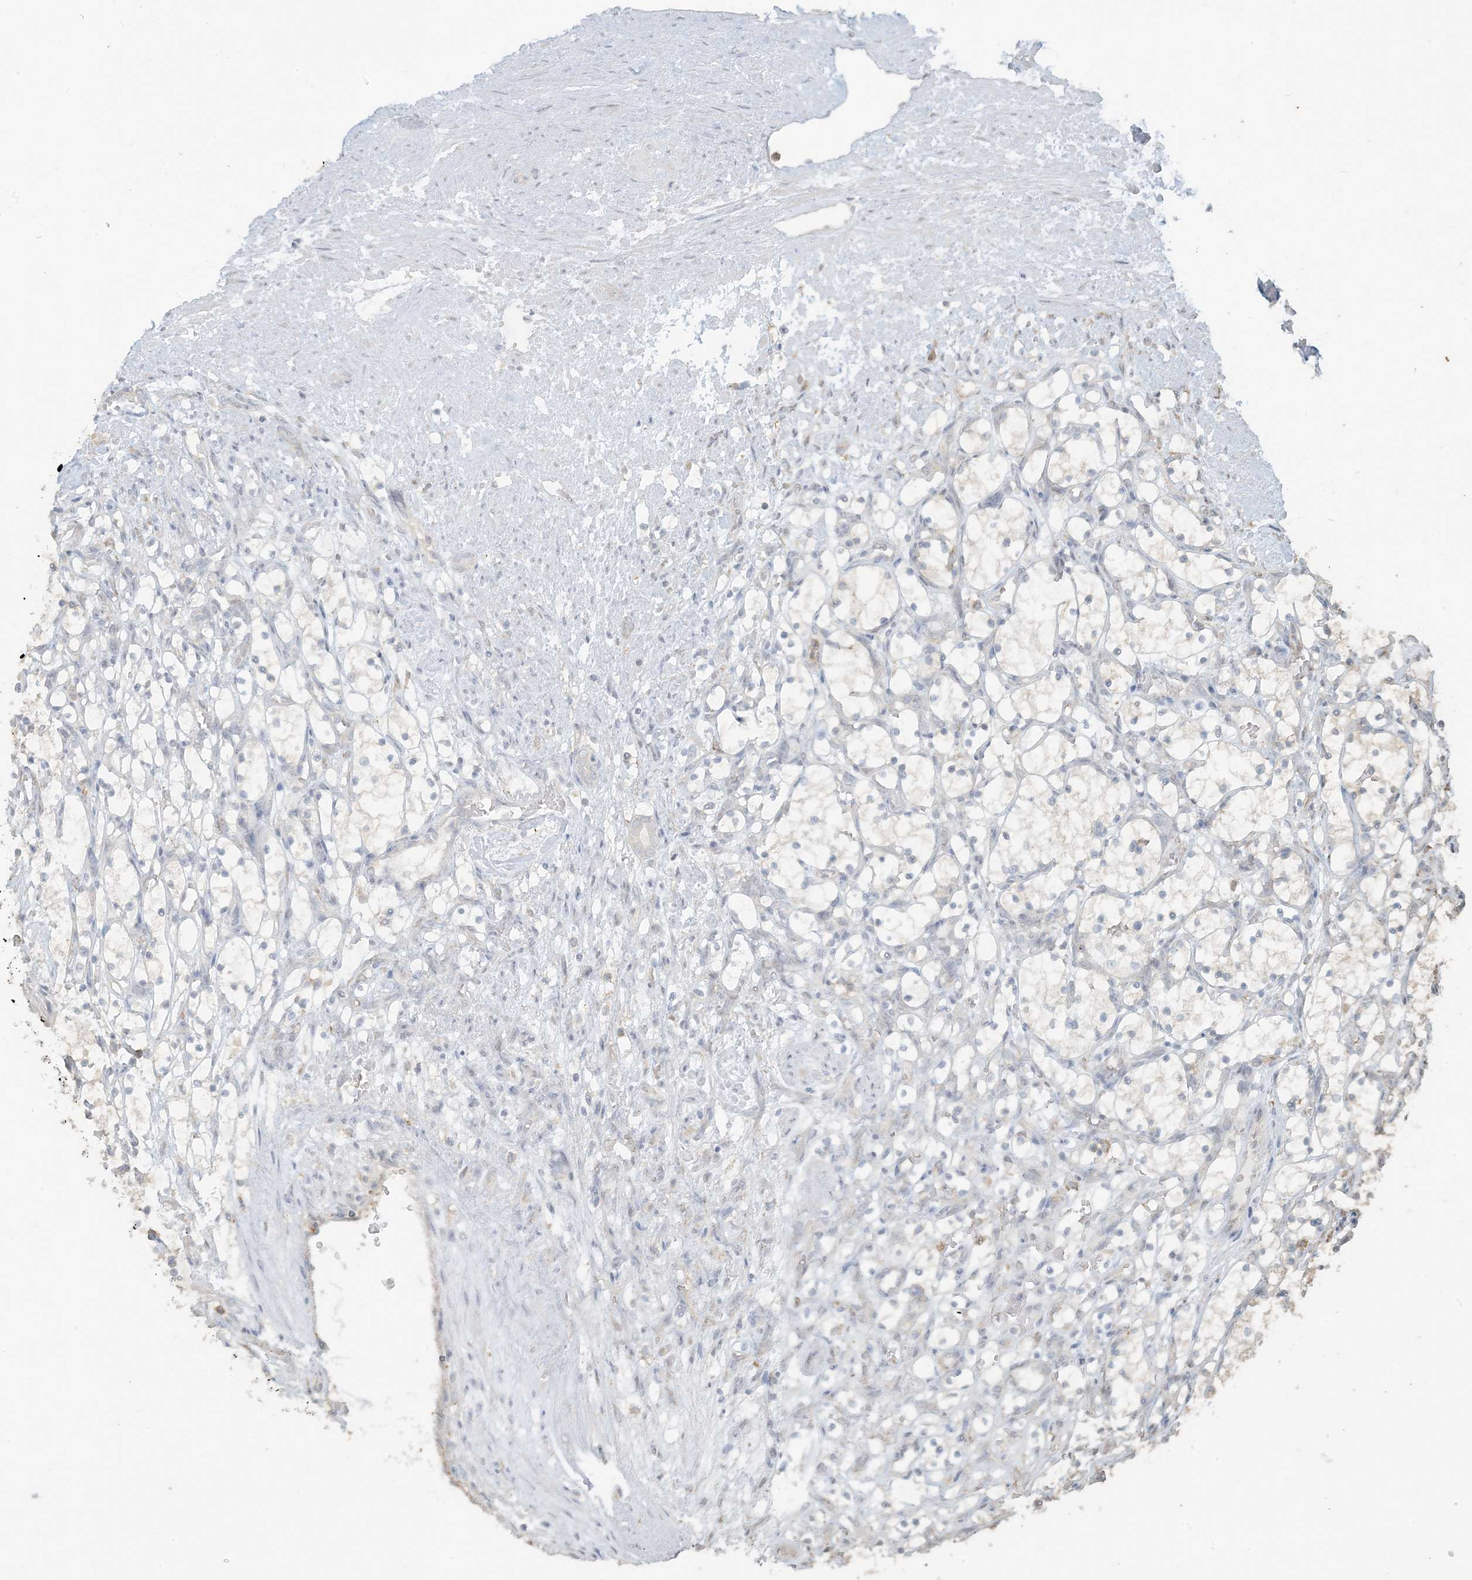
{"staining": {"intensity": "negative", "quantity": "none", "location": "none"}, "tissue": "renal cancer", "cell_type": "Tumor cells", "image_type": "cancer", "snomed": [{"axis": "morphology", "description": "Adenocarcinoma, NOS"}, {"axis": "topography", "description": "Kidney"}], "caption": "This micrograph is of renal cancer (adenocarcinoma) stained with immunohistochemistry (IHC) to label a protein in brown with the nuclei are counter-stained blue. There is no expression in tumor cells. (Brightfield microscopy of DAB immunohistochemistry at high magnification).", "gene": "HACL1", "patient": {"sex": "female", "age": 69}}